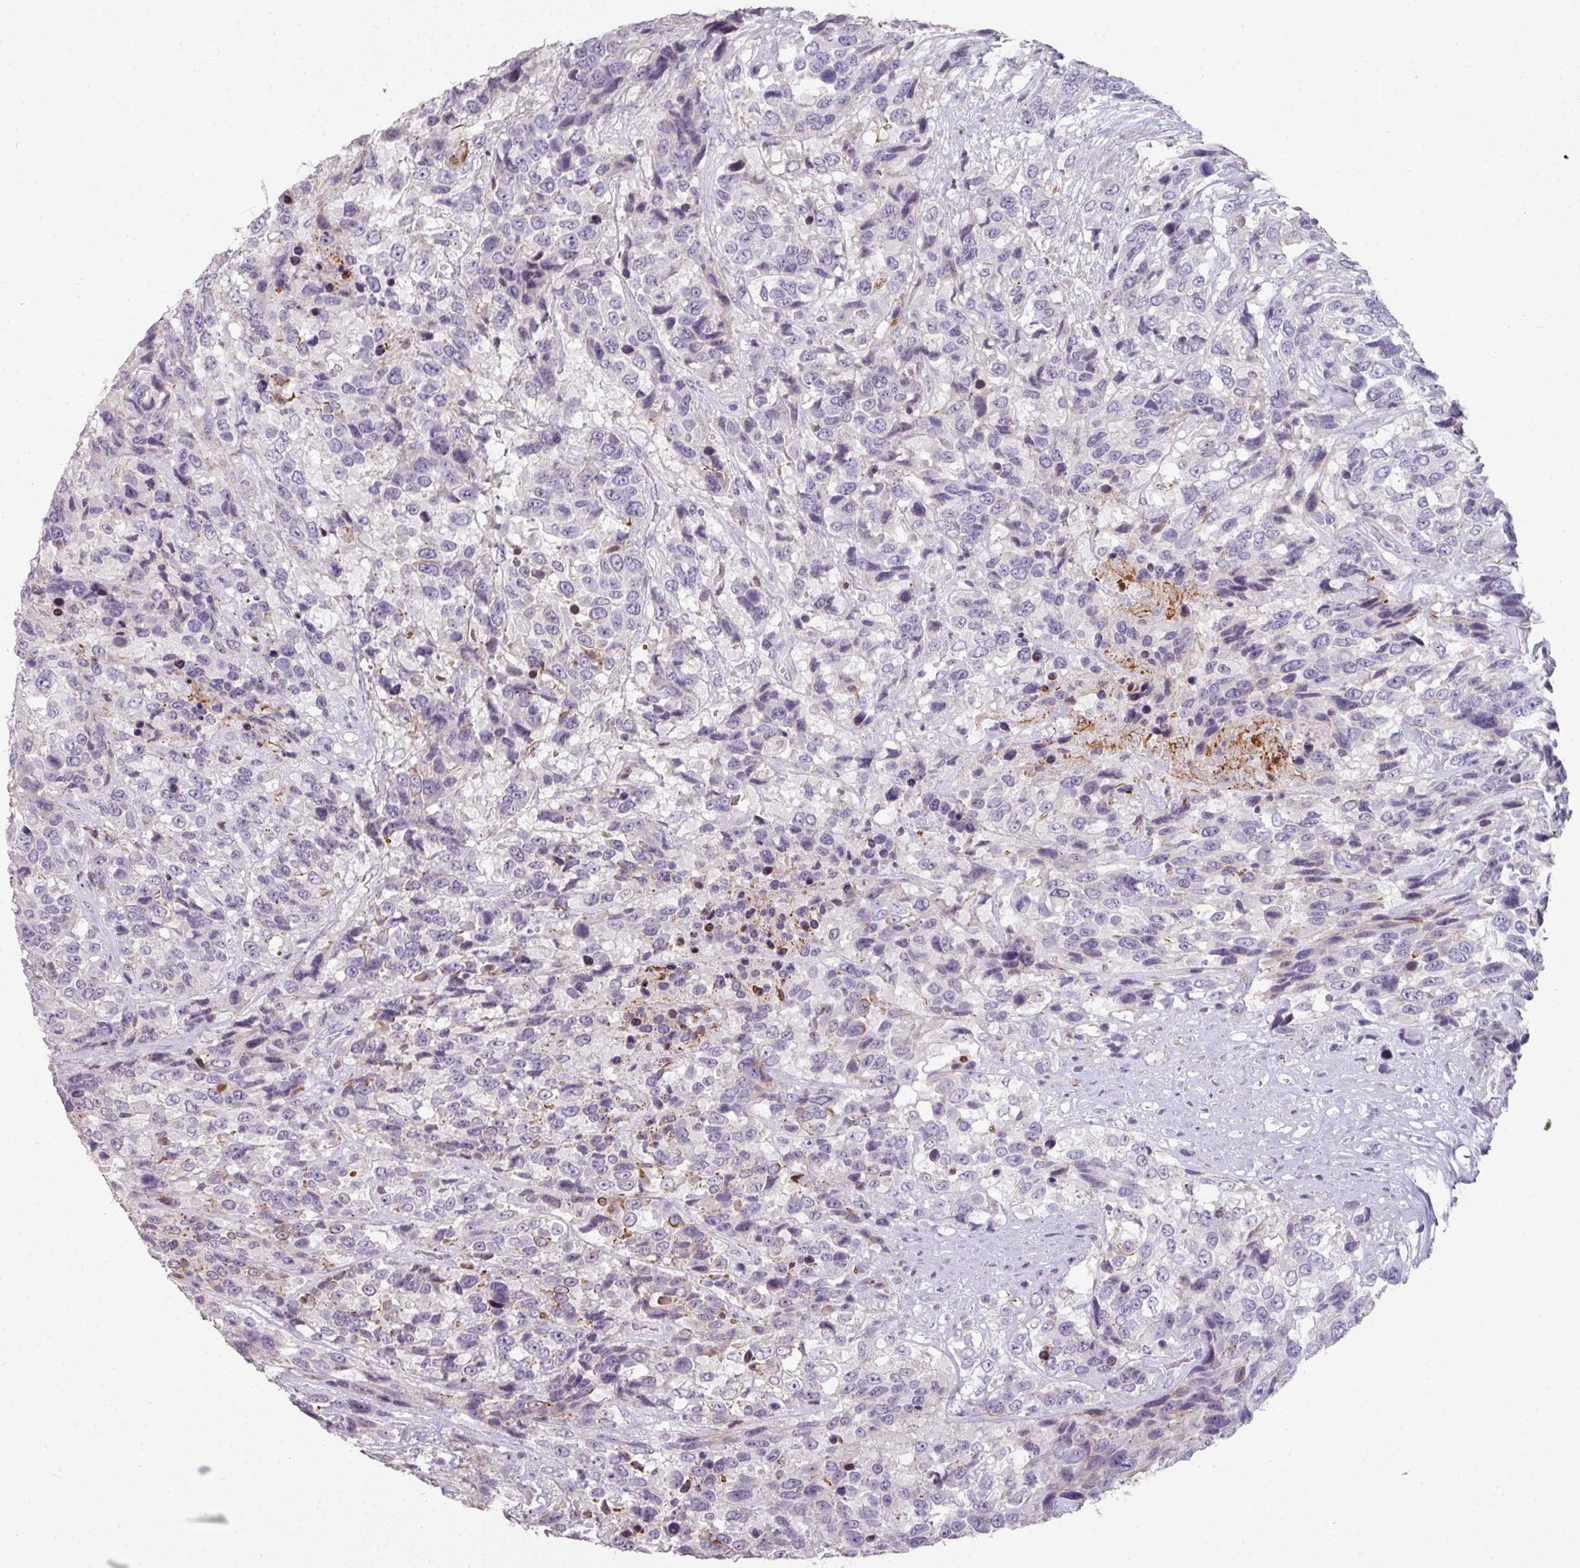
{"staining": {"intensity": "moderate", "quantity": "<25%", "location": "cytoplasmic/membranous"}, "tissue": "urothelial cancer", "cell_type": "Tumor cells", "image_type": "cancer", "snomed": [{"axis": "morphology", "description": "Urothelial carcinoma, High grade"}, {"axis": "topography", "description": "Urinary bladder"}], "caption": "Moderate cytoplasmic/membranous staining for a protein is appreciated in approximately <25% of tumor cells of urothelial cancer using IHC.", "gene": "GTF2H3", "patient": {"sex": "female", "age": 70}}